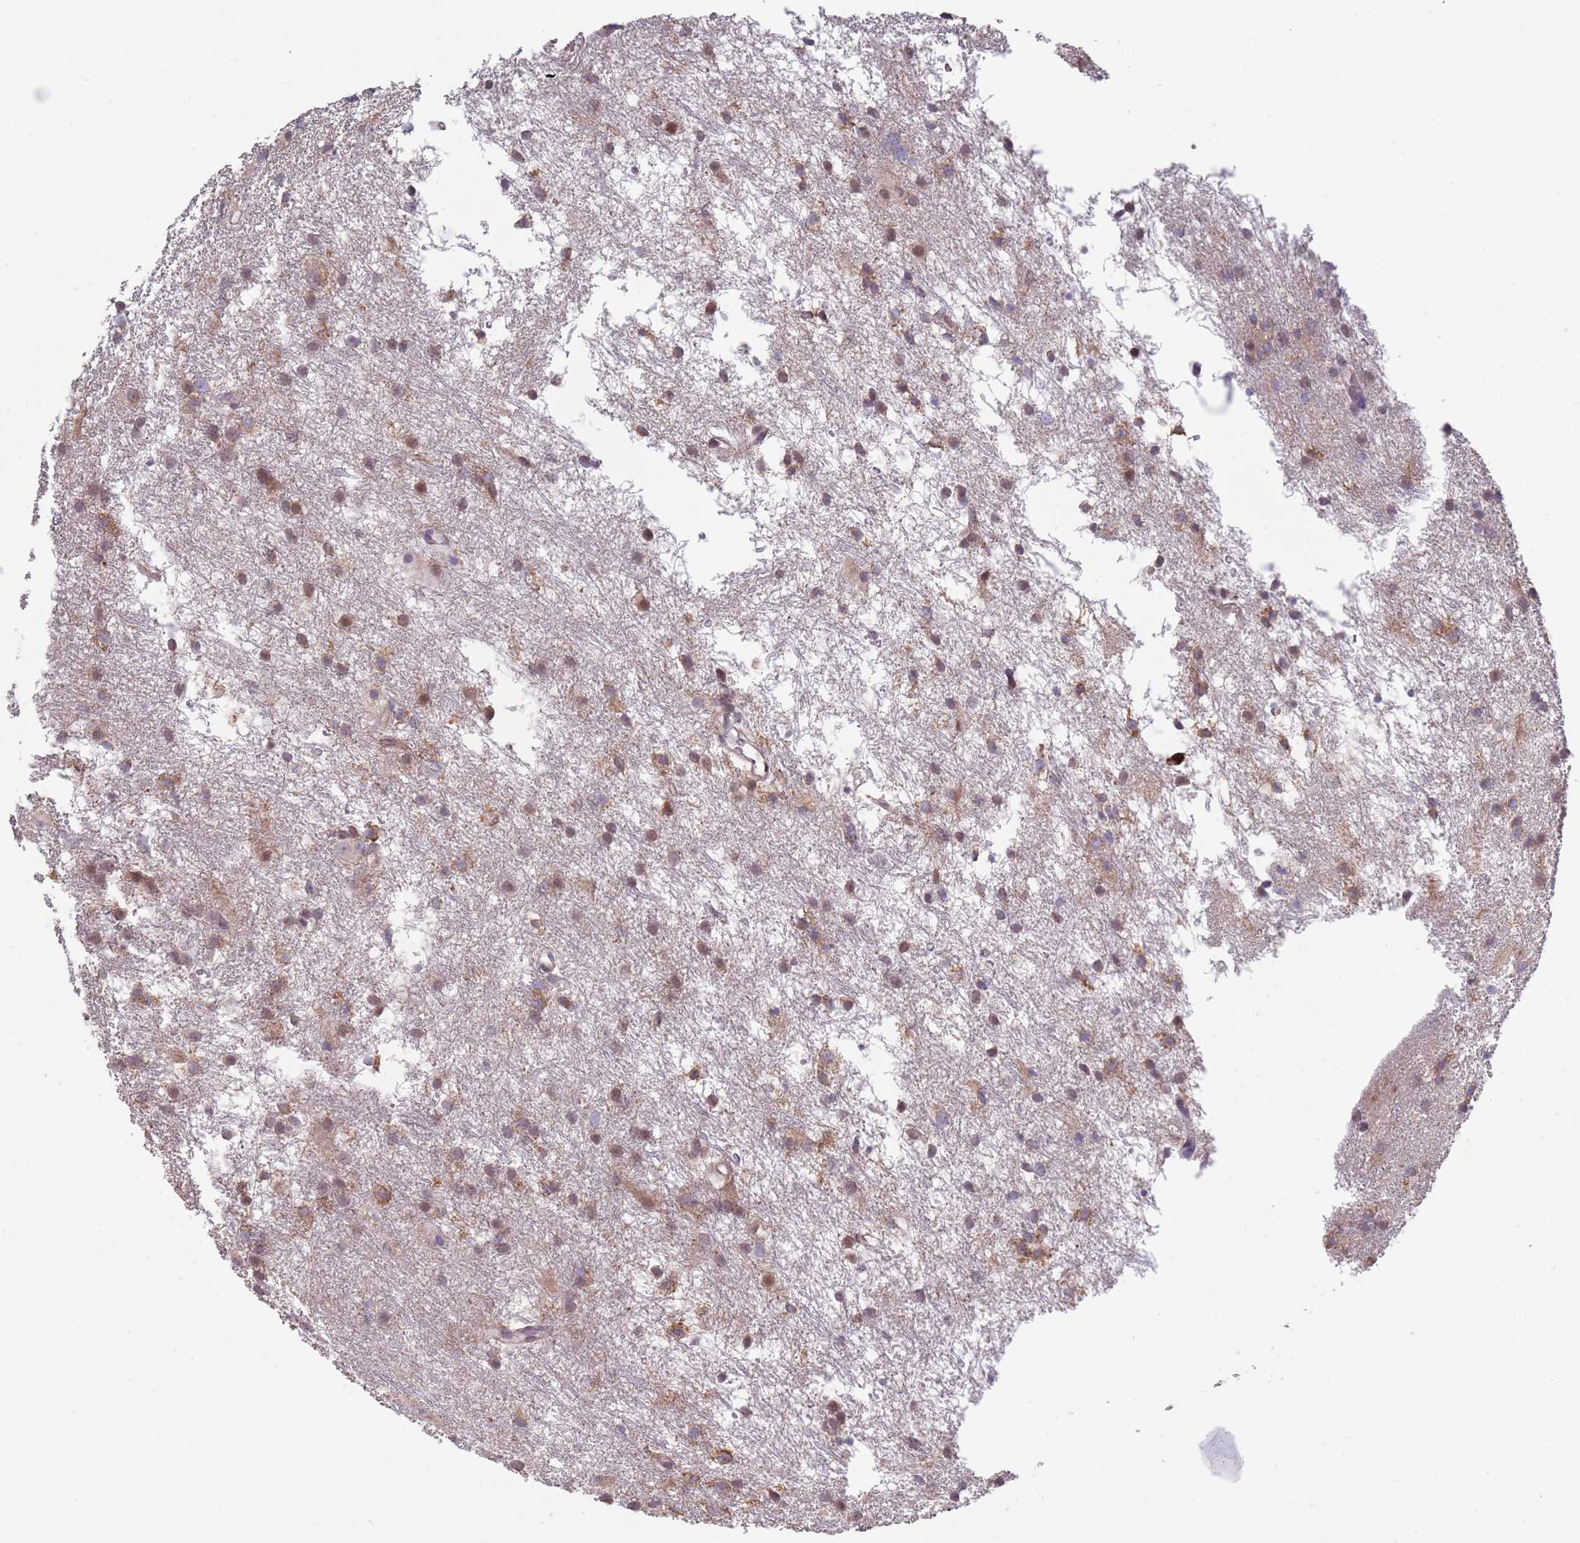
{"staining": {"intensity": "moderate", "quantity": ">75%", "location": "cytoplasmic/membranous"}, "tissue": "glioma", "cell_type": "Tumor cells", "image_type": "cancer", "snomed": [{"axis": "morphology", "description": "Glioma, malignant, High grade"}, {"axis": "topography", "description": "Brain"}], "caption": "High-grade glioma (malignant) tissue demonstrates moderate cytoplasmic/membranous expression in about >75% of tumor cells", "gene": "DDT", "patient": {"sex": "male", "age": 77}}